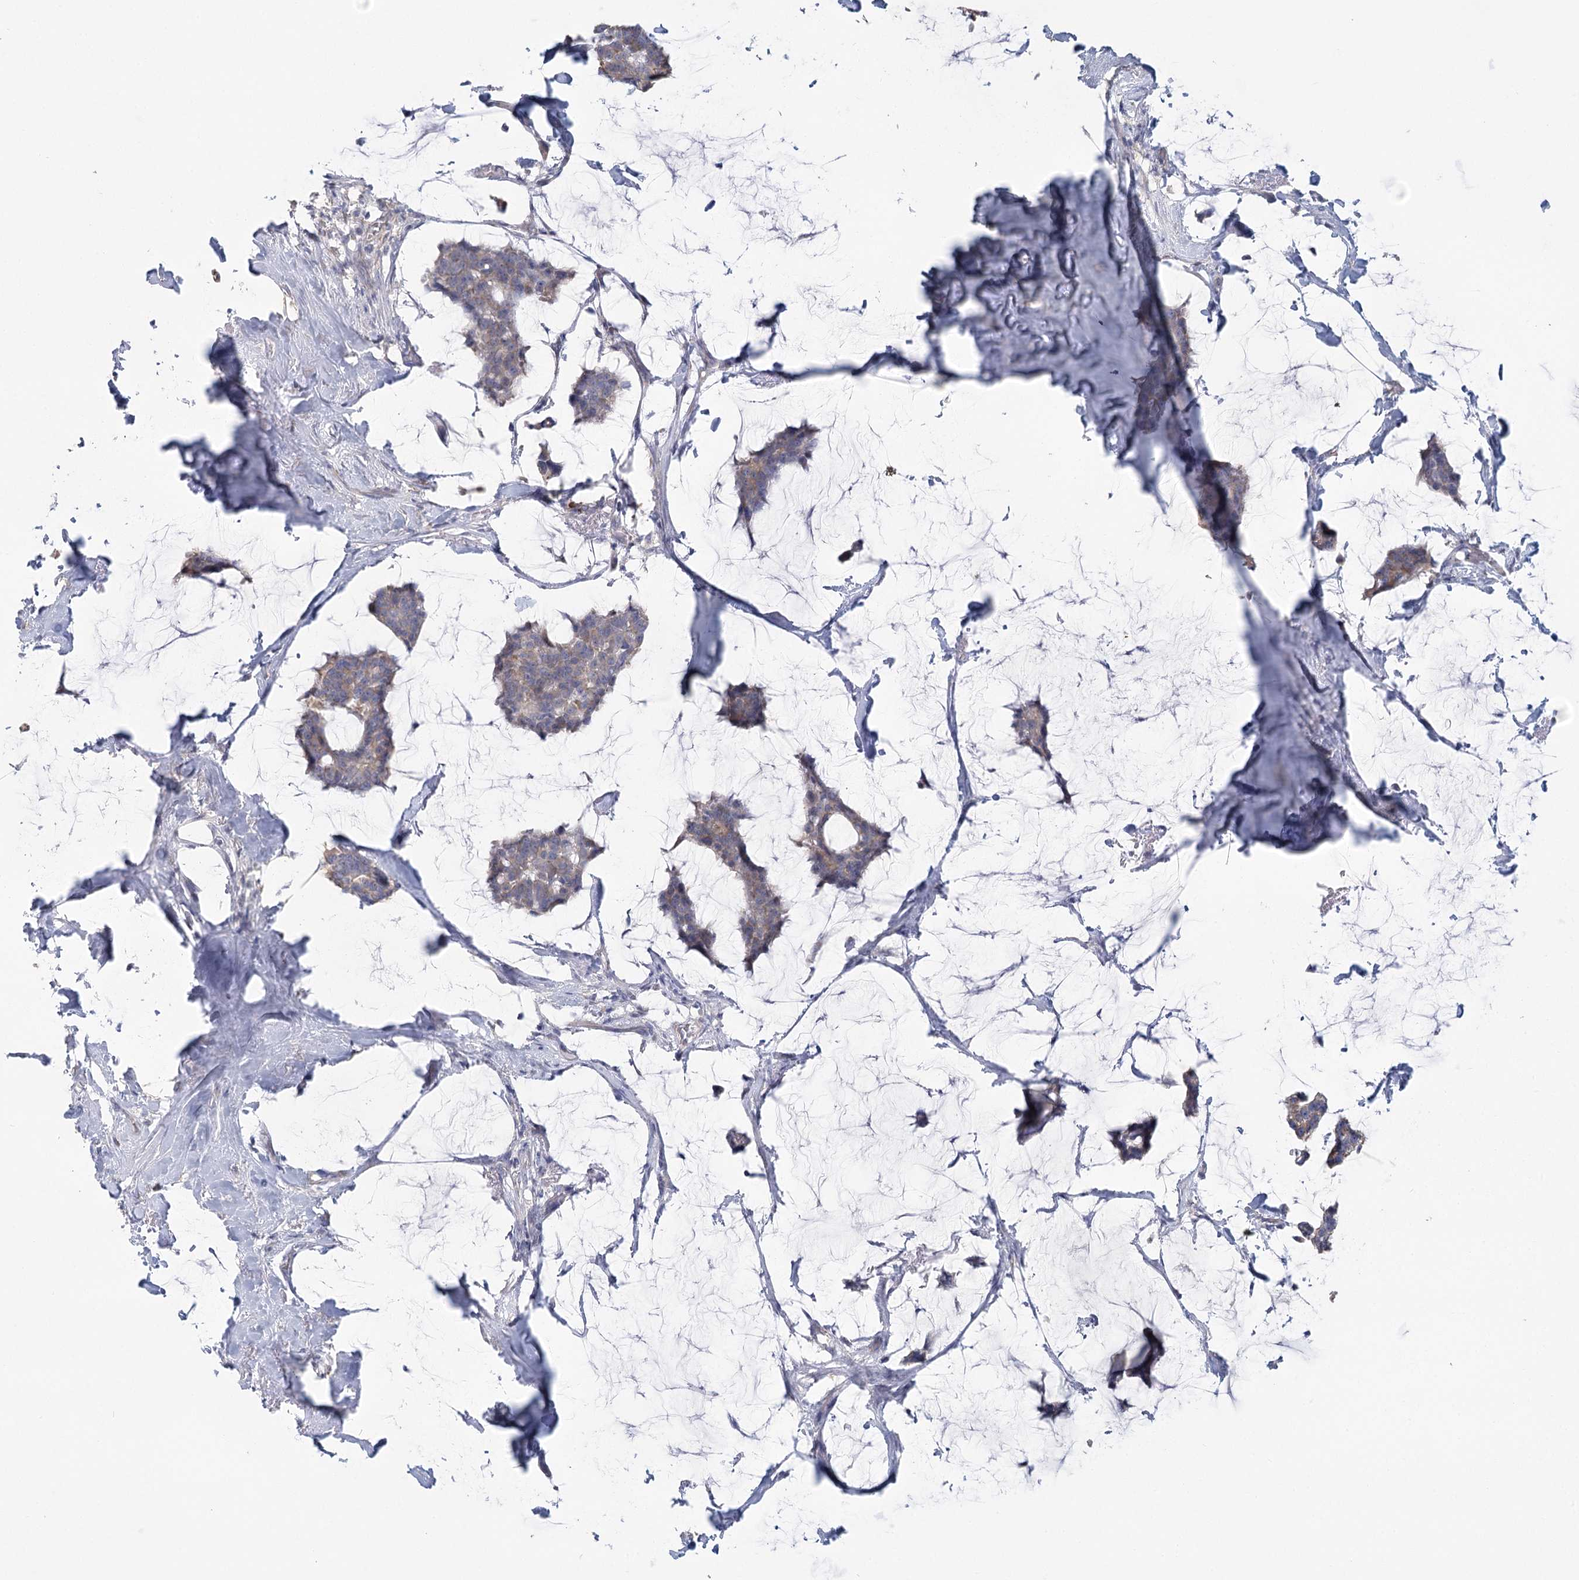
{"staining": {"intensity": "weak", "quantity": "<25%", "location": "cytoplasmic/membranous"}, "tissue": "breast cancer", "cell_type": "Tumor cells", "image_type": "cancer", "snomed": [{"axis": "morphology", "description": "Duct carcinoma"}, {"axis": "topography", "description": "Breast"}], "caption": "The immunohistochemistry histopathology image has no significant positivity in tumor cells of breast cancer (invasive ductal carcinoma) tissue.", "gene": "CNTLN", "patient": {"sex": "female", "age": 93}}